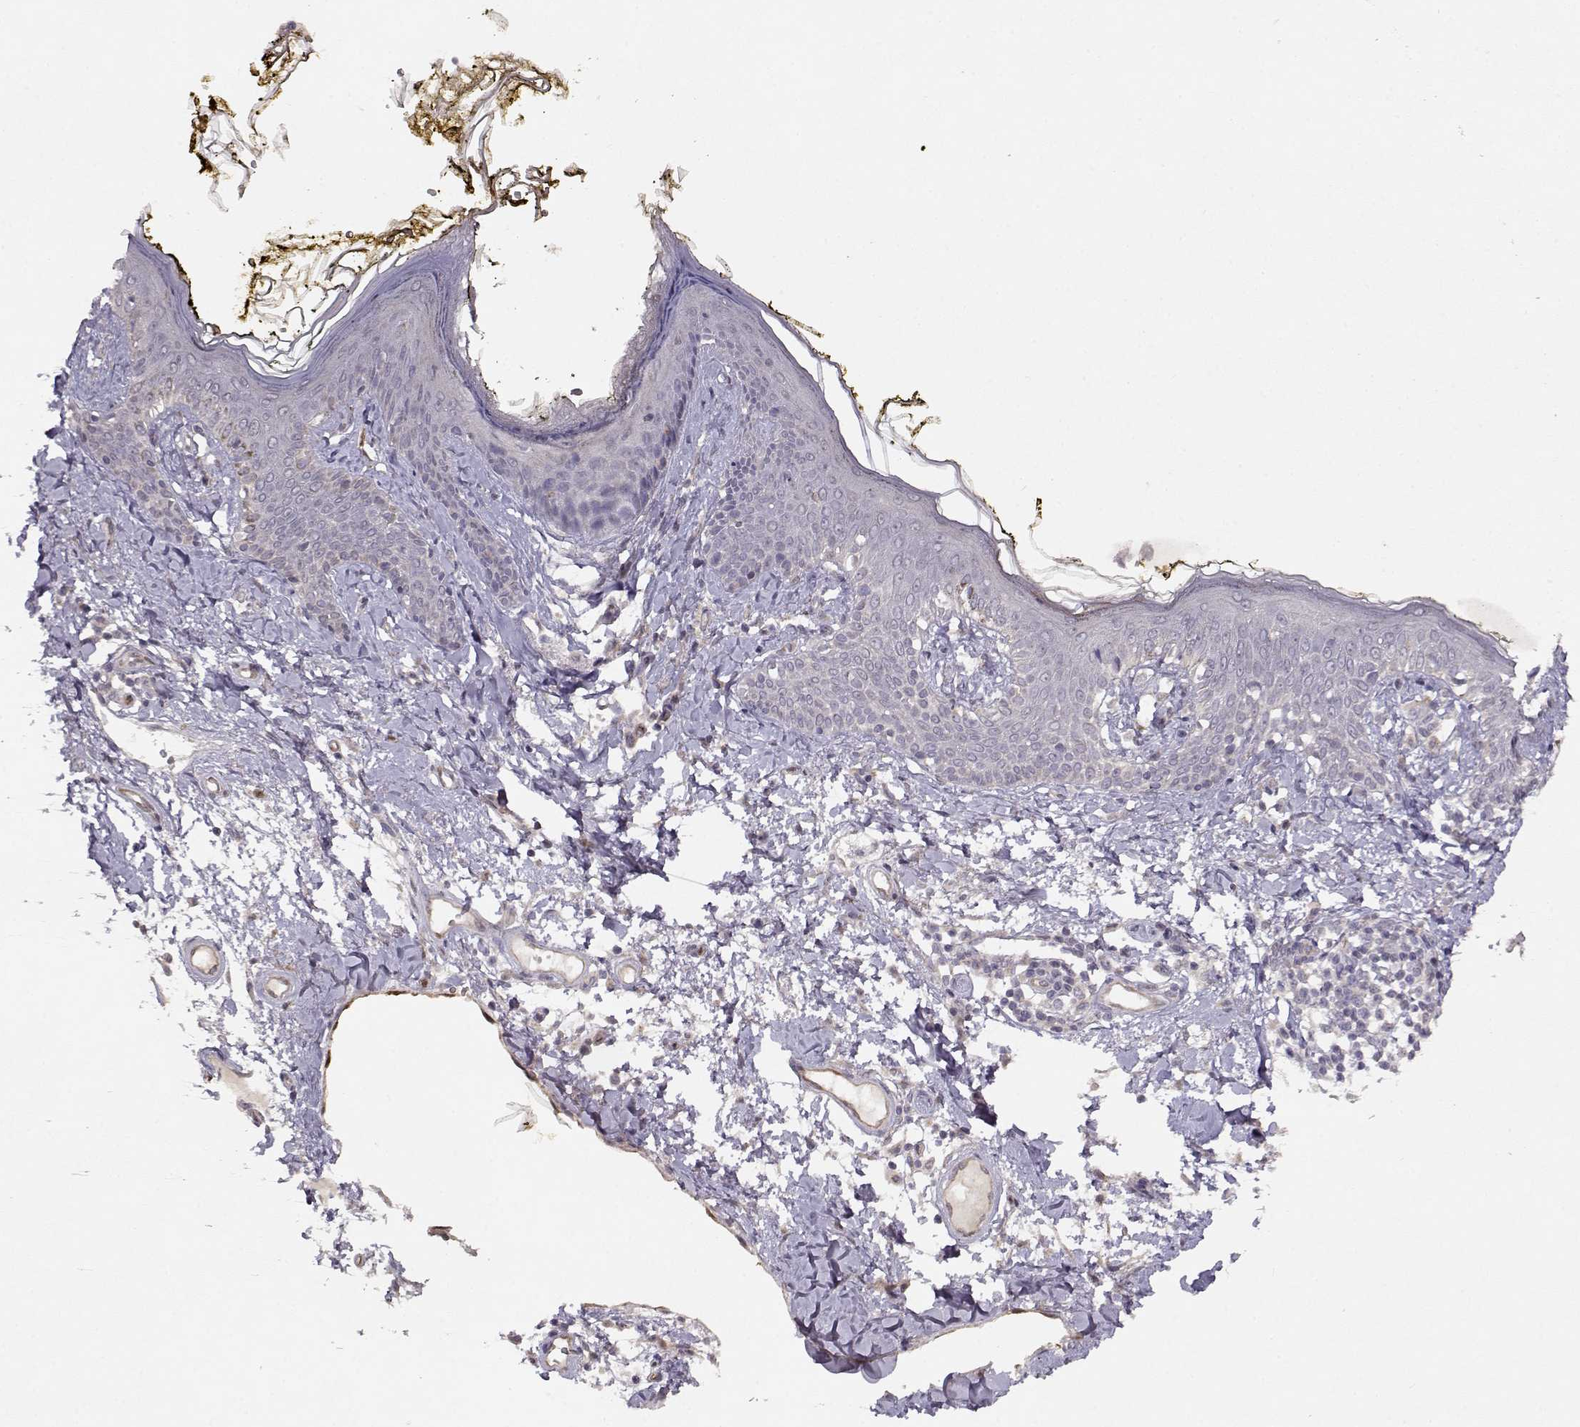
{"staining": {"intensity": "negative", "quantity": "none", "location": "none"}, "tissue": "skin", "cell_type": "Fibroblasts", "image_type": "normal", "snomed": [{"axis": "morphology", "description": "Normal tissue, NOS"}, {"axis": "topography", "description": "Skin"}], "caption": "This is an IHC photomicrograph of benign human skin. There is no staining in fibroblasts.", "gene": "BMX", "patient": {"sex": "male", "age": 76}}